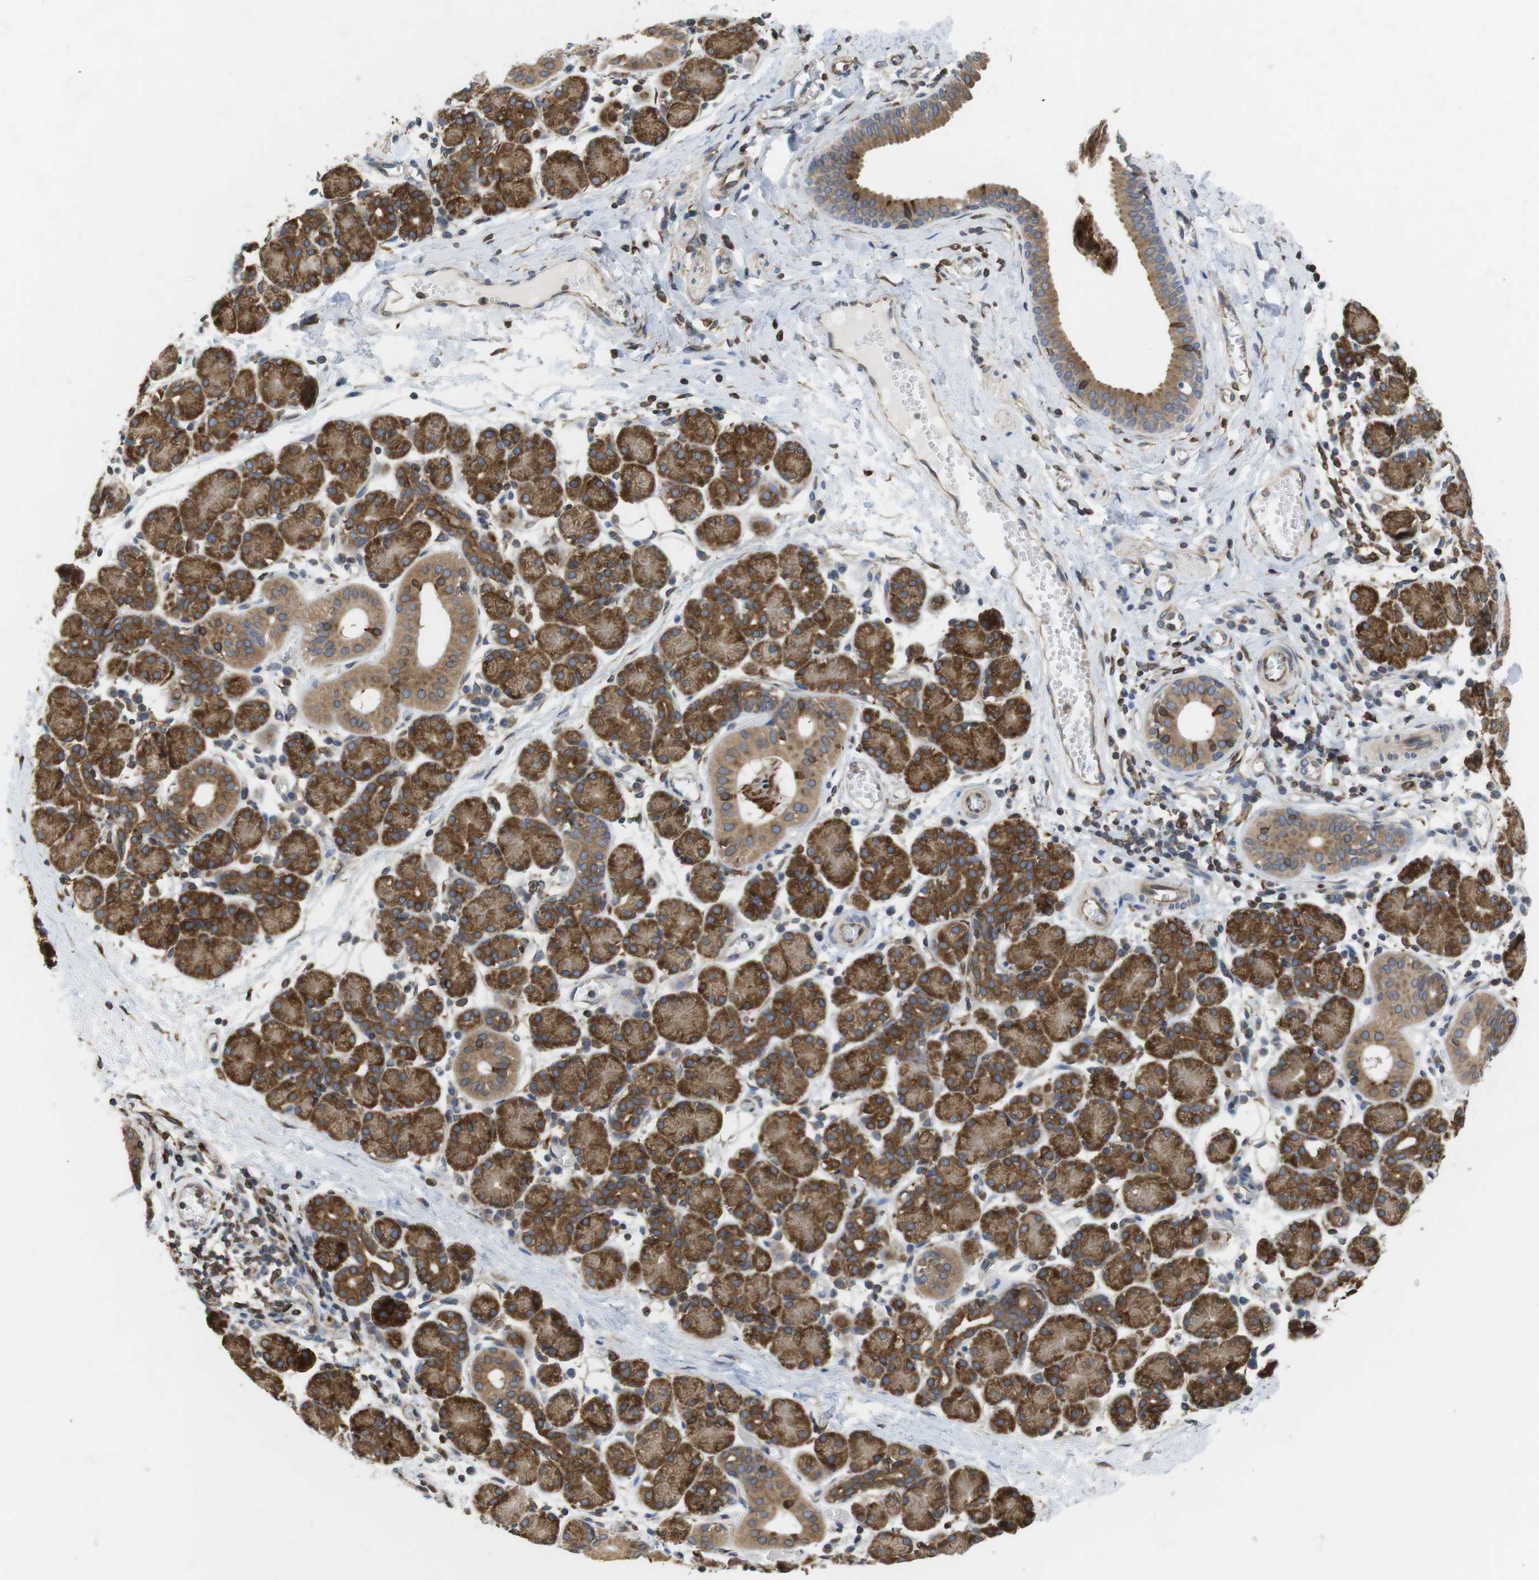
{"staining": {"intensity": "moderate", "quantity": ">75%", "location": "cytoplasmic/membranous"}, "tissue": "salivary gland", "cell_type": "Glandular cells", "image_type": "normal", "snomed": [{"axis": "morphology", "description": "Normal tissue, NOS"}, {"axis": "morphology", "description": "Inflammation, NOS"}, {"axis": "topography", "description": "Lymph node"}, {"axis": "topography", "description": "Salivary gland"}], "caption": "IHC of benign salivary gland shows medium levels of moderate cytoplasmic/membranous expression in about >75% of glandular cells.", "gene": "ARL6IP5", "patient": {"sex": "male", "age": 3}}